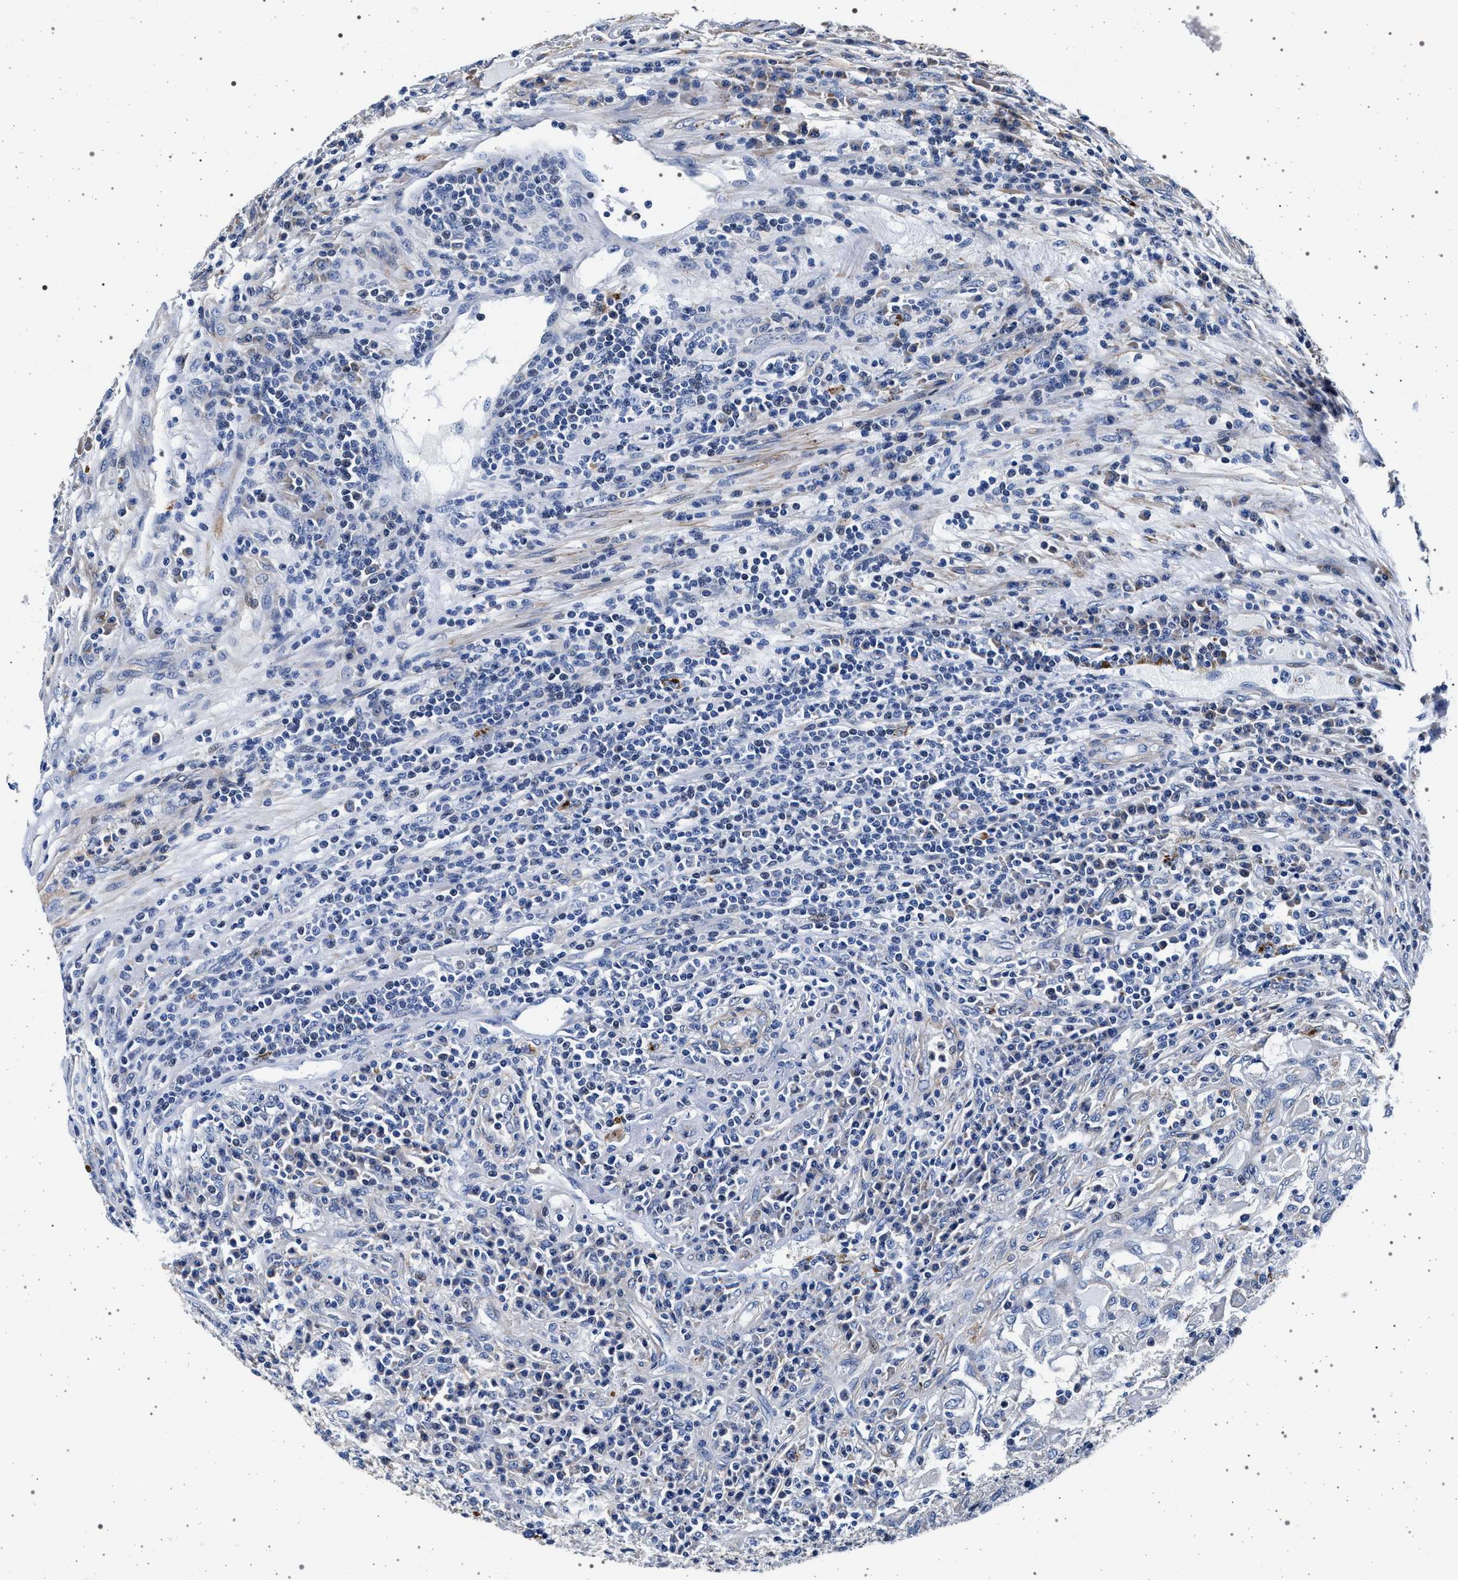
{"staining": {"intensity": "negative", "quantity": "none", "location": "none"}, "tissue": "renal cancer", "cell_type": "Tumor cells", "image_type": "cancer", "snomed": [{"axis": "morphology", "description": "Adenocarcinoma, NOS"}, {"axis": "topography", "description": "Kidney"}], "caption": "Tumor cells show no significant protein positivity in renal cancer (adenocarcinoma). Nuclei are stained in blue.", "gene": "KCNK6", "patient": {"sex": "female", "age": 52}}